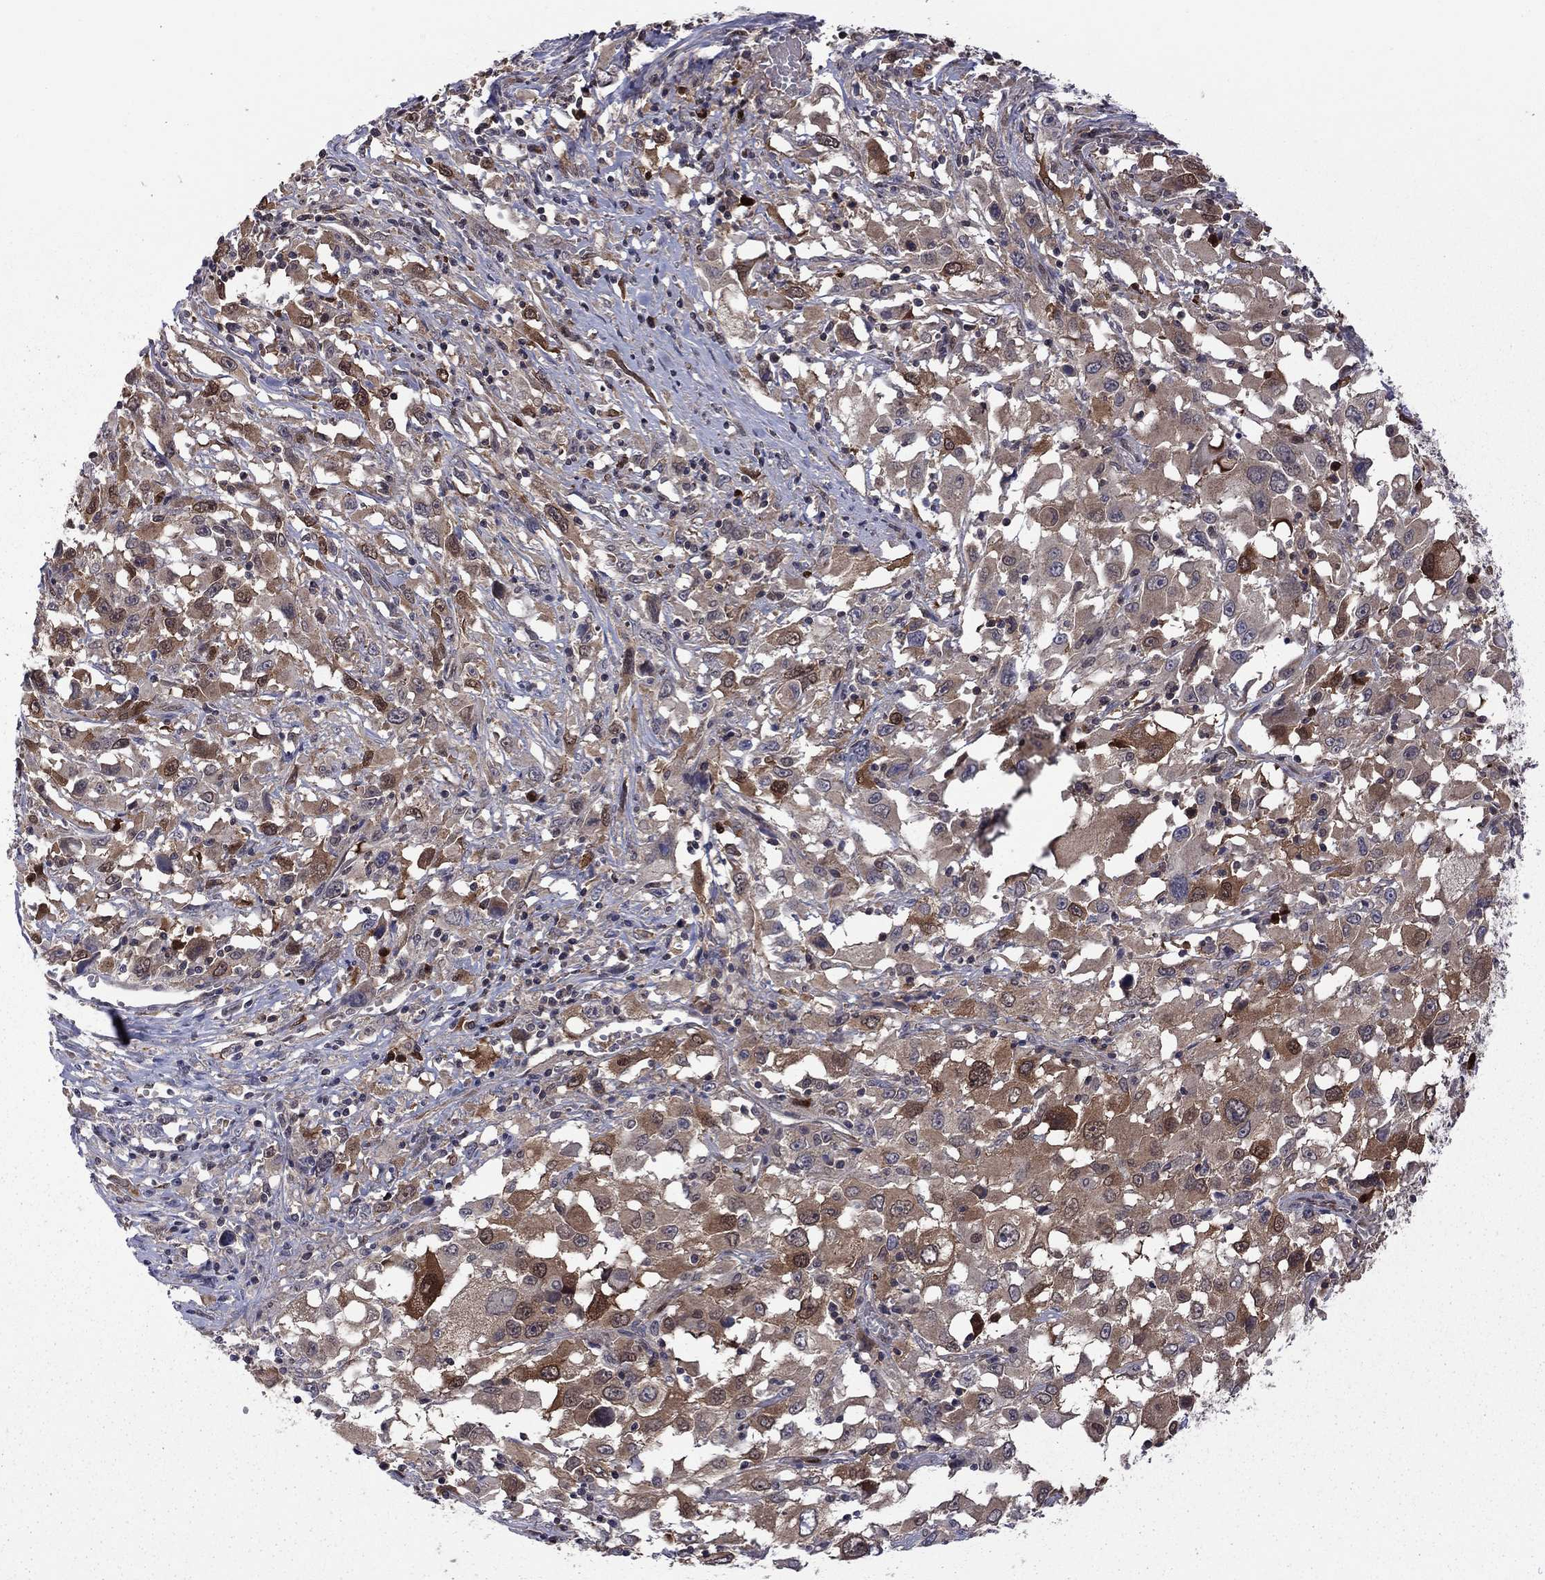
{"staining": {"intensity": "moderate", "quantity": "25%-75%", "location": "cytoplasmic/membranous"}, "tissue": "melanoma", "cell_type": "Tumor cells", "image_type": "cancer", "snomed": [{"axis": "morphology", "description": "Malignant melanoma, Metastatic site"}, {"axis": "topography", "description": "Soft tissue"}], "caption": "A micrograph showing moderate cytoplasmic/membranous staining in approximately 25%-75% of tumor cells in malignant melanoma (metastatic site), as visualized by brown immunohistochemical staining.", "gene": "GPAA1", "patient": {"sex": "male", "age": 50}}